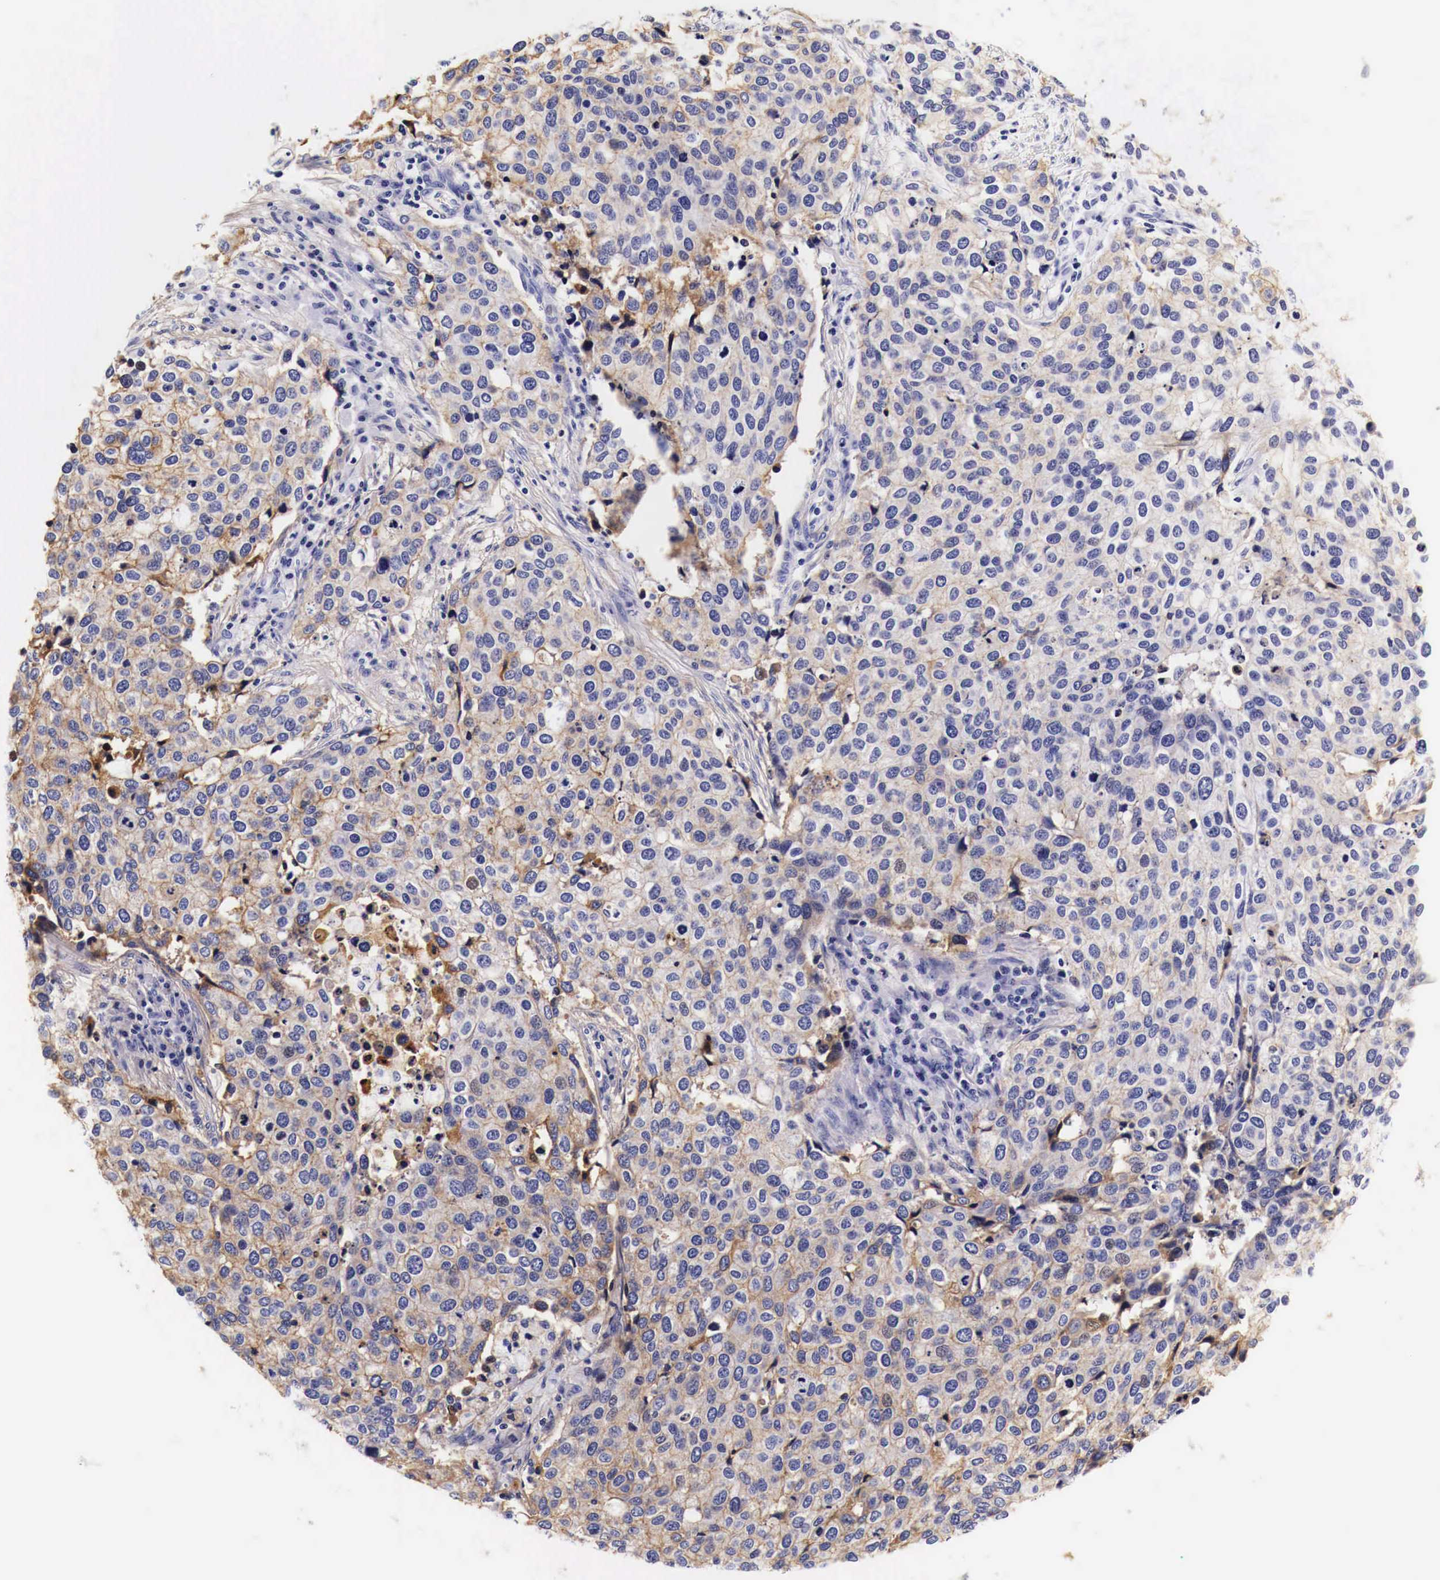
{"staining": {"intensity": "weak", "quantity": ">75%", "location": "cytoplasmic/membranous"}, "tissue": "cervical cancer", "cell_type": "Tumor cells", "image_type": "cancer", "snomed": [{"axis": "morphology", "description": "Squamous cell carcinoma, NOS"}, {"axis": "topography", "description": "Cervix"}], "caption": "Weak cytoplasmic/membranous protein positivity is appreciated in approximately >75% of tumor cells in cervical cancer. (Stains: DAB in brown, nuclei in blue, Microscopy: brightfield microscopy at high magnification).", "gene": "EGFR", "patient": {"sex": "female", "age": 54}}